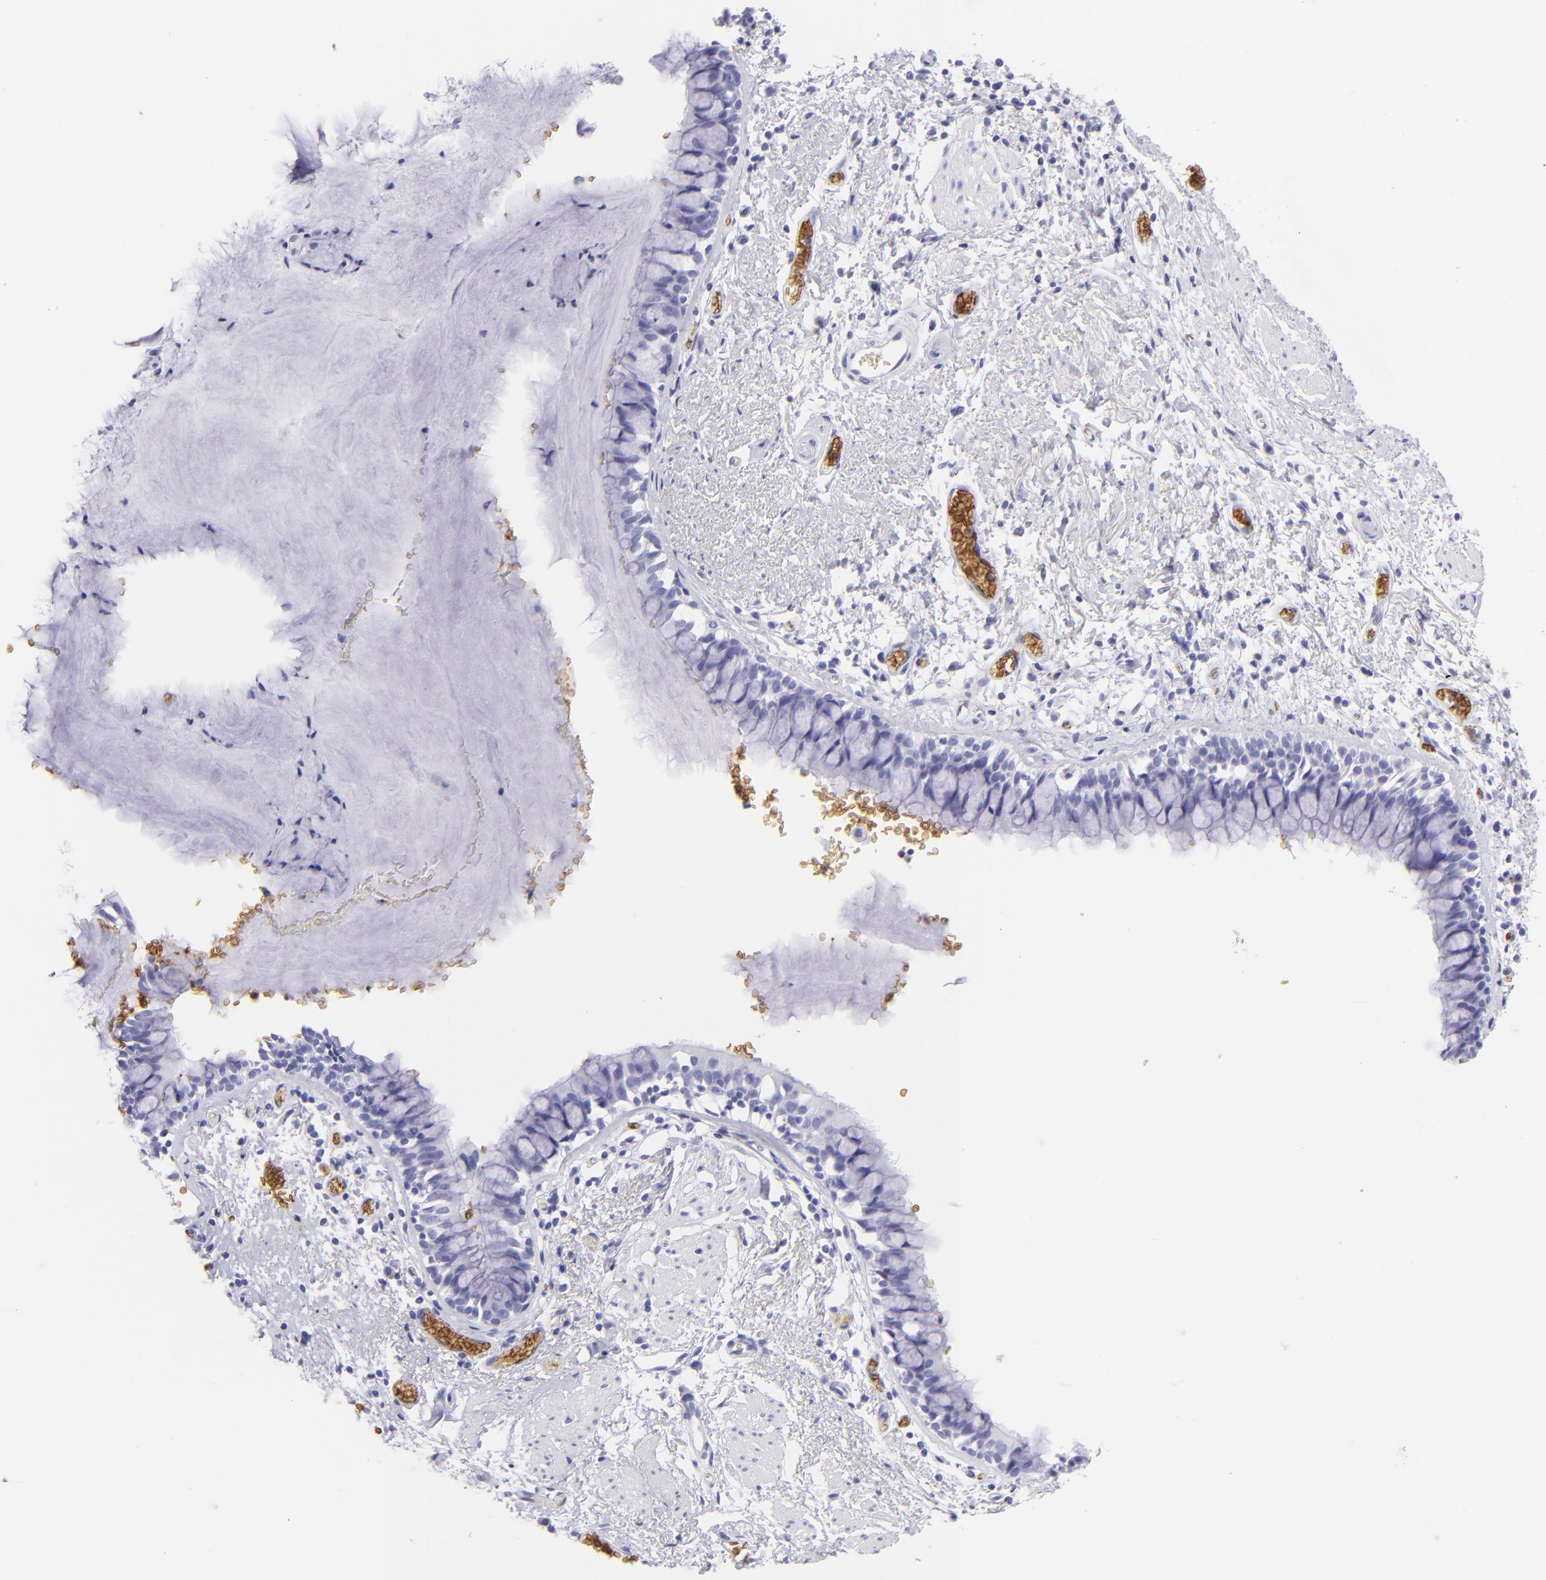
{"staining": {"intensity": "negative", "quantity": "none", "location": "none"}, "tissue": "bronchus", "cell_type": "Respiratory epithelial cells", "image_type": "normal", "snomed": [{"axis": "morphology", "description": "Normal tissue, NOS"}, {"axis": "topography", "description": "Lymph node of abdomen"}, {"axis": "topography", "description": "Lymph node of pelvis"}], "caption": "Bronchus stained for a protein using IHC exhibits no staining respiratory epithelial cells.", "gene": "GYPA", "patient": {"sex": "female", "age": 65}}